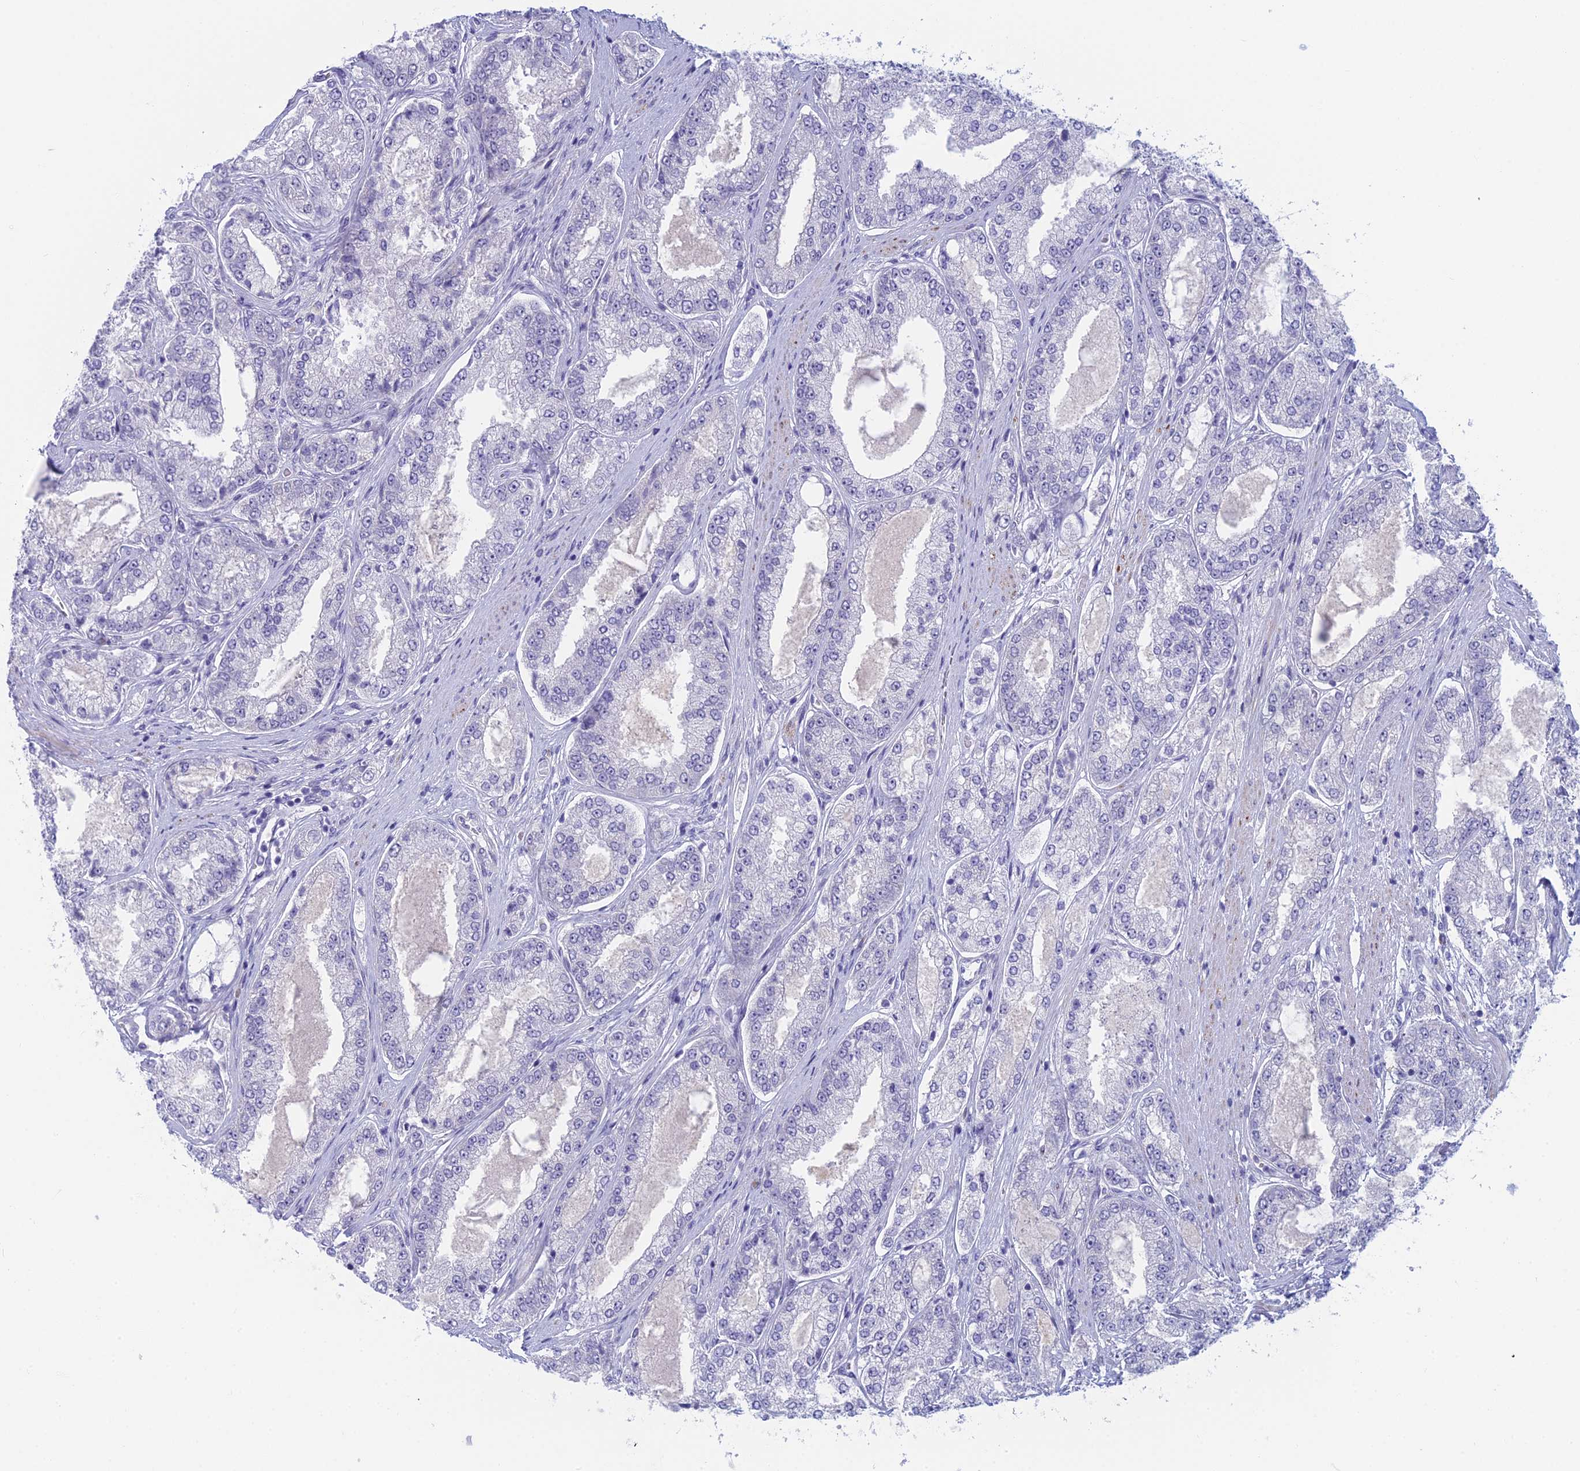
{"staining": {"intensity": "negative", "quantity": "none", "location": "none"}, "tissue": "prostate cancer", "cell_type": "Tumor cells", "image_type": "cancer", "snomed": [{"axis": "morphology", "description": "Adenocarcinoma, High grade"}, {"axis": "topography", "description": "Prostate"}], "caption": "Immunohistochemical staining of prostate high-grade adenocarcinoma displays no significant positivity in tumor cells.", "gene": "PPP1R26", "patient": {"sex": "male", "age": 71}}